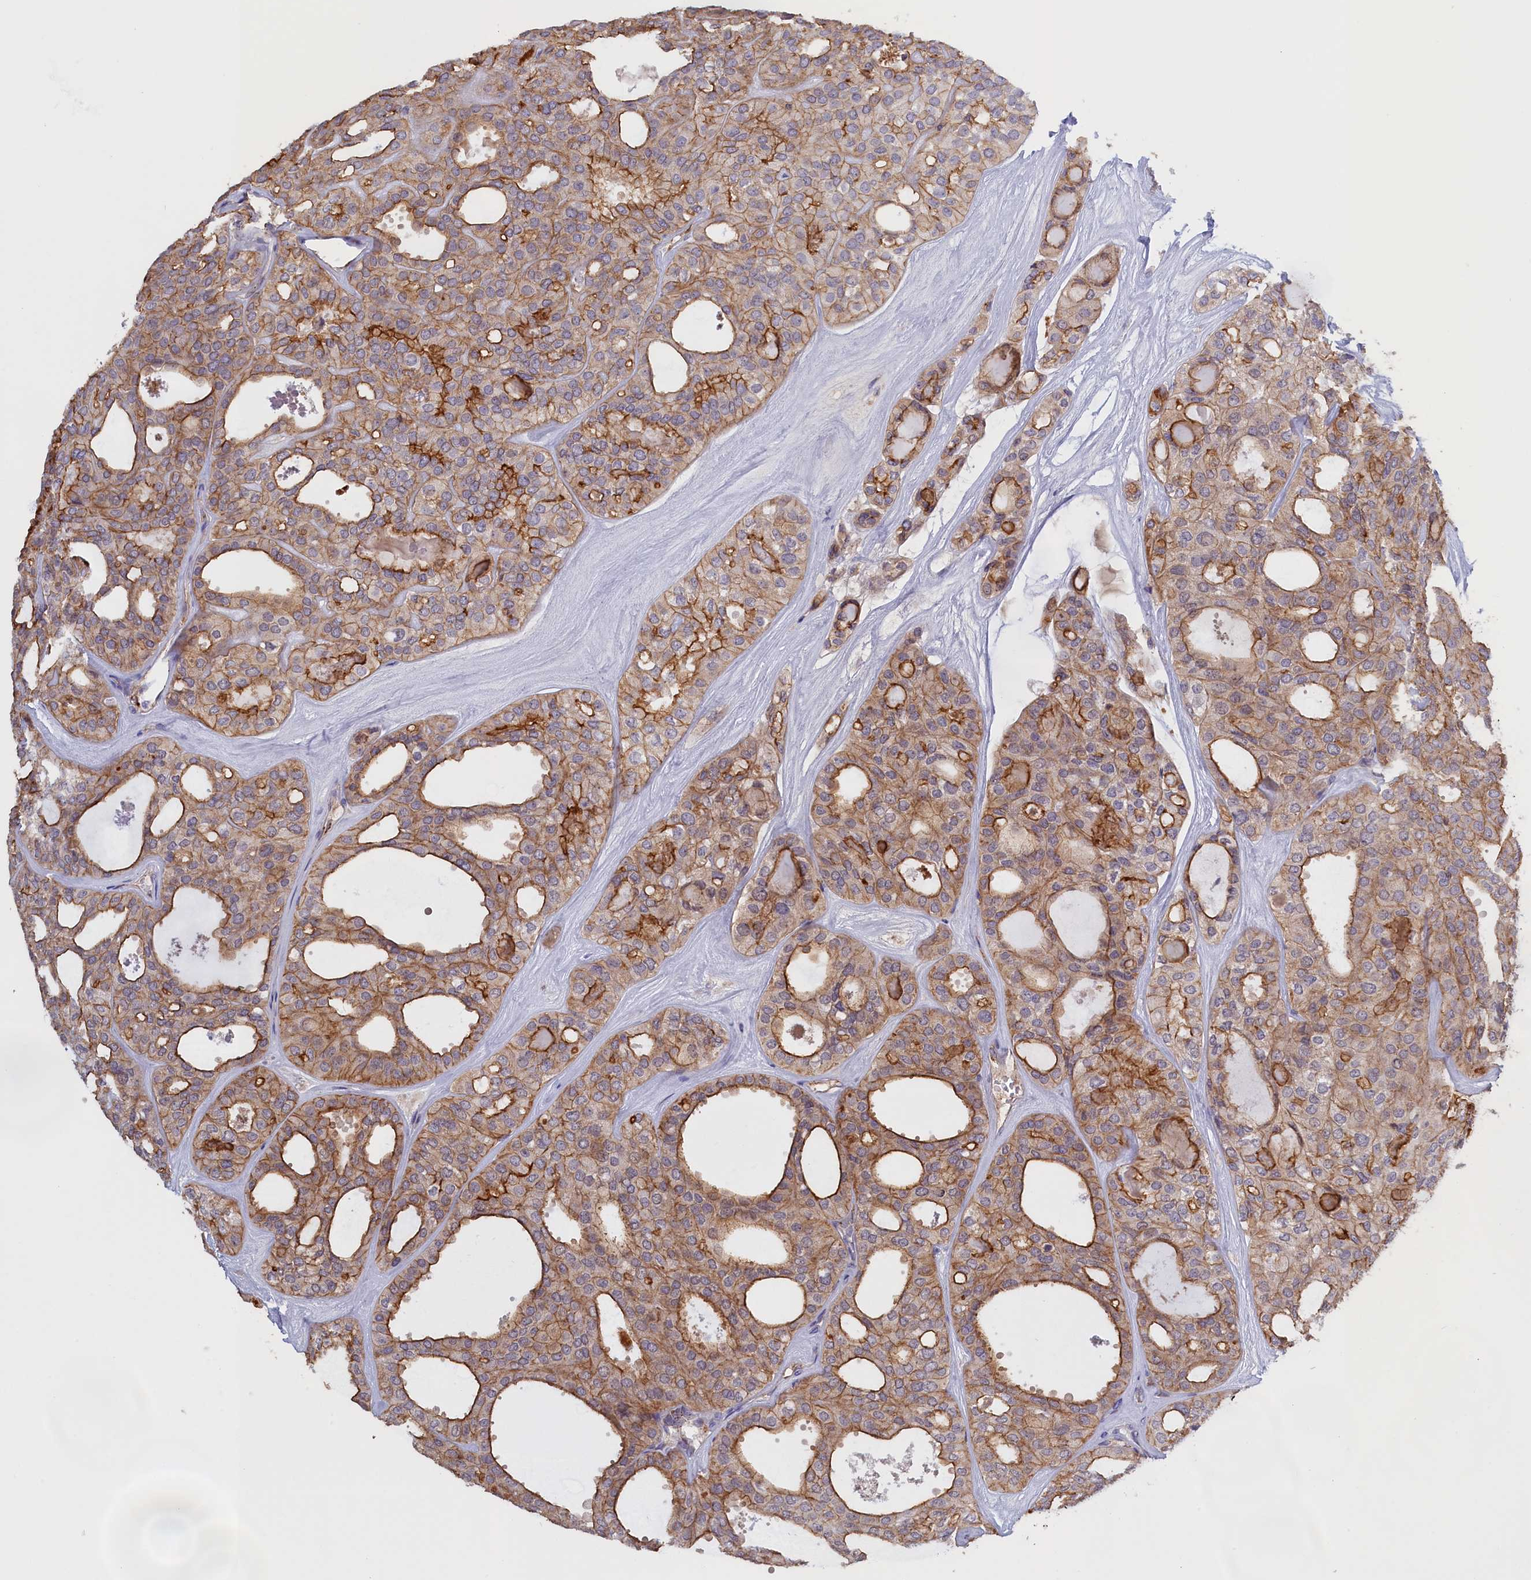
{"staining": {"intensity": "moderate", "quantity": ">75%", "location": "cytoplasmic/membranous"}, "tissue": "thyroid cancer", "cell_type": "Tumor cells", "image_type": "cancer", "snomed": [{"axis": "morphology", "description": "Follicular adenoma carcinoma, NOS"}, {"axis": "topography", "description": "Thyroid gland"}], "caption": "This photomicrograph reveals follicular adenoma carcinoma (thyroid) stained with immunohistochemistry (IHC) to label a protein in brown. The cytoplasmic/membranous of tumor cells show moderate positivity for the protein. Nuclei are counter-stained blue.", "gene": "COL19A1", "patient": {"sex": "male", "age": 75}}